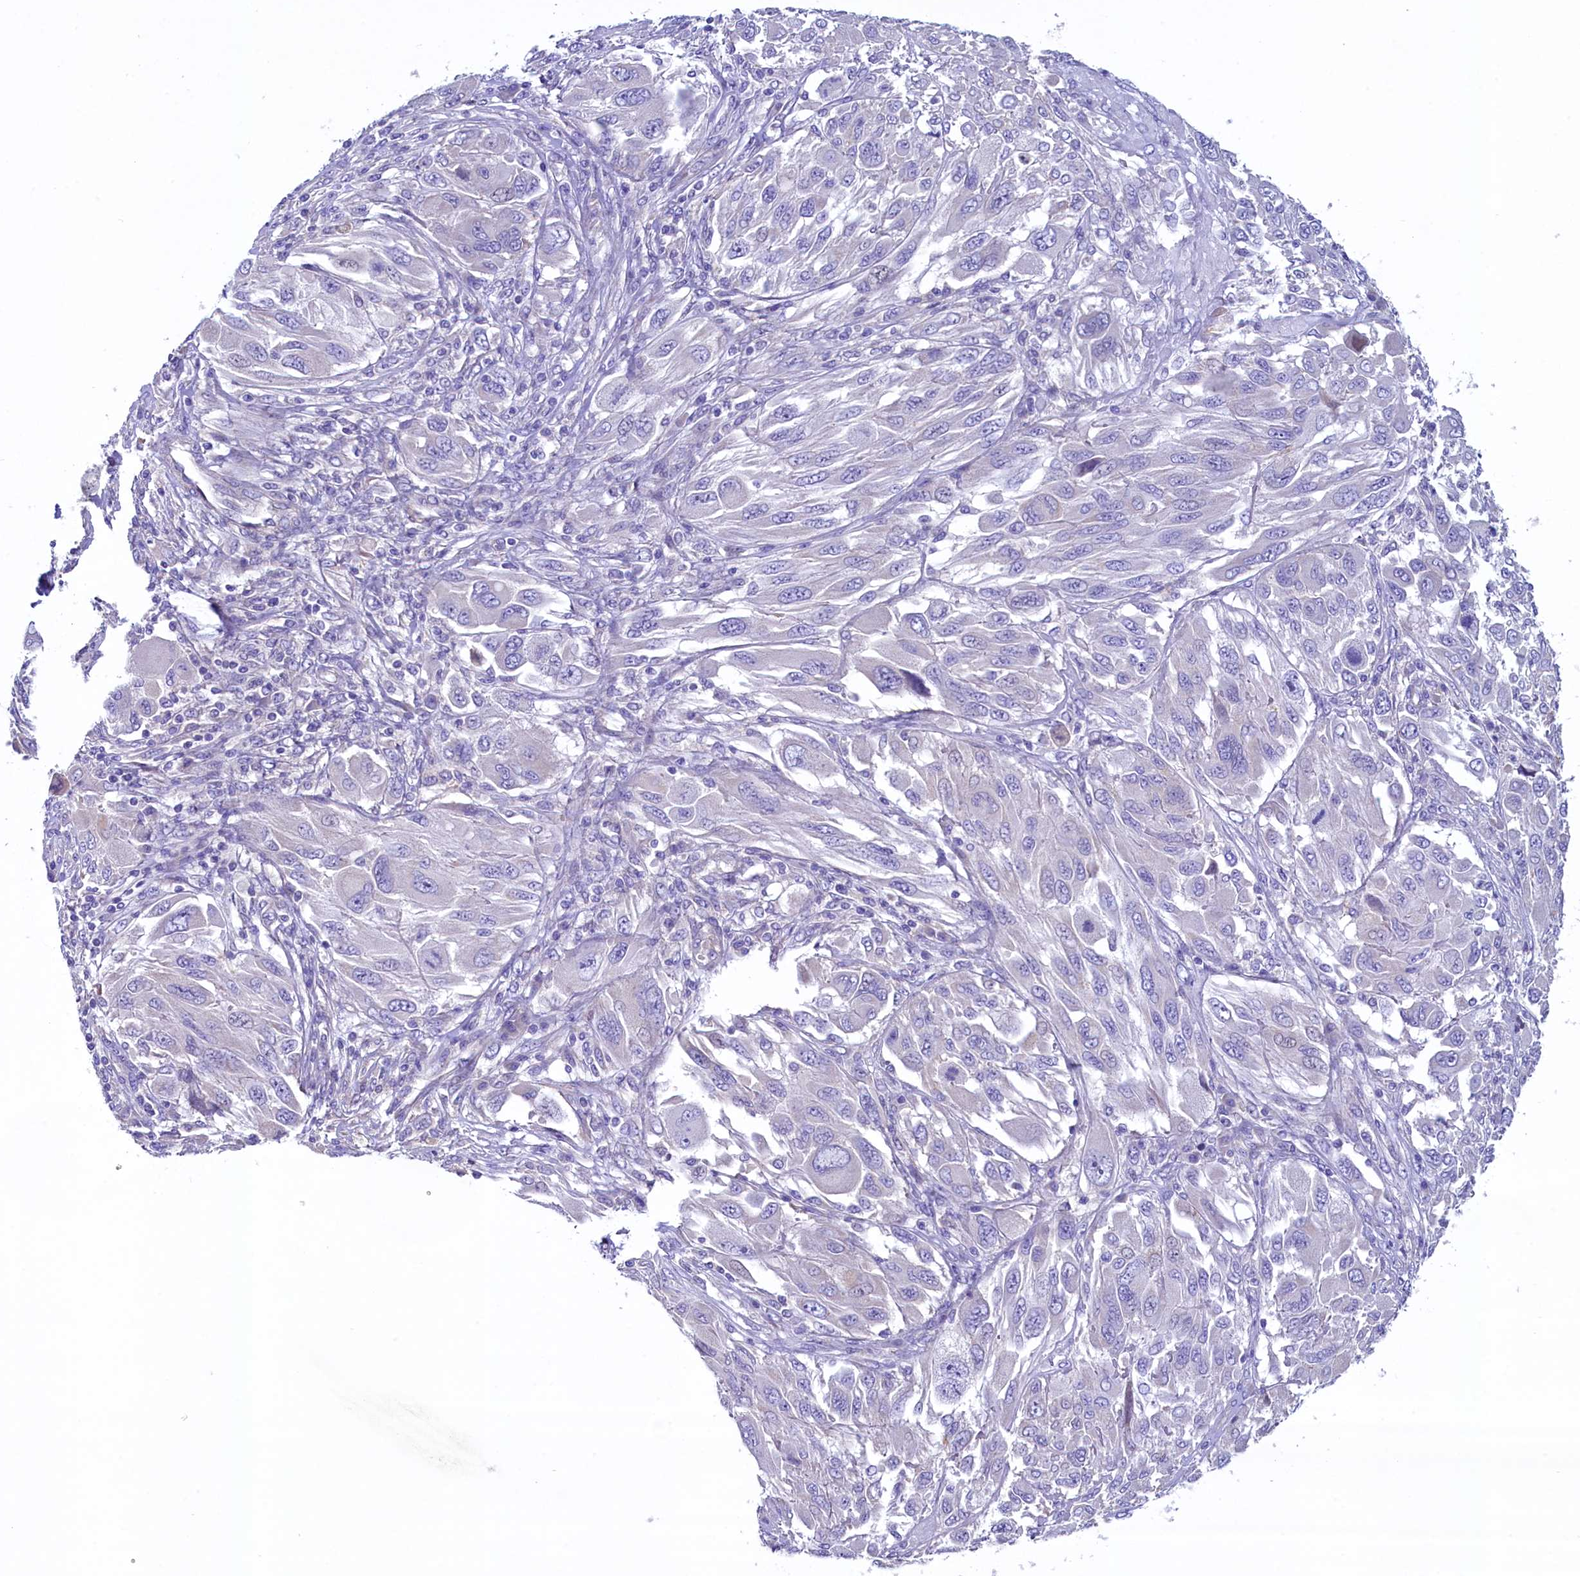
{"staining": {"intensity": "negative", "quantity": "none", "location": "none"}, "tissue": "melanoma", "cell_type": "Tumor cells", "image_type": "cancer", "snomed": [{"axis": "morphology", "description": "Malignant melanoma, NOS"}, {"axis": "topography", "description": "Skin"}], "caption": "DAB immunohistochemical staining of melanoma demonstrates no significant staining in tumor cells.", "gene": "KRBOX5", "patient": {"sex": "female", "age": 91}}